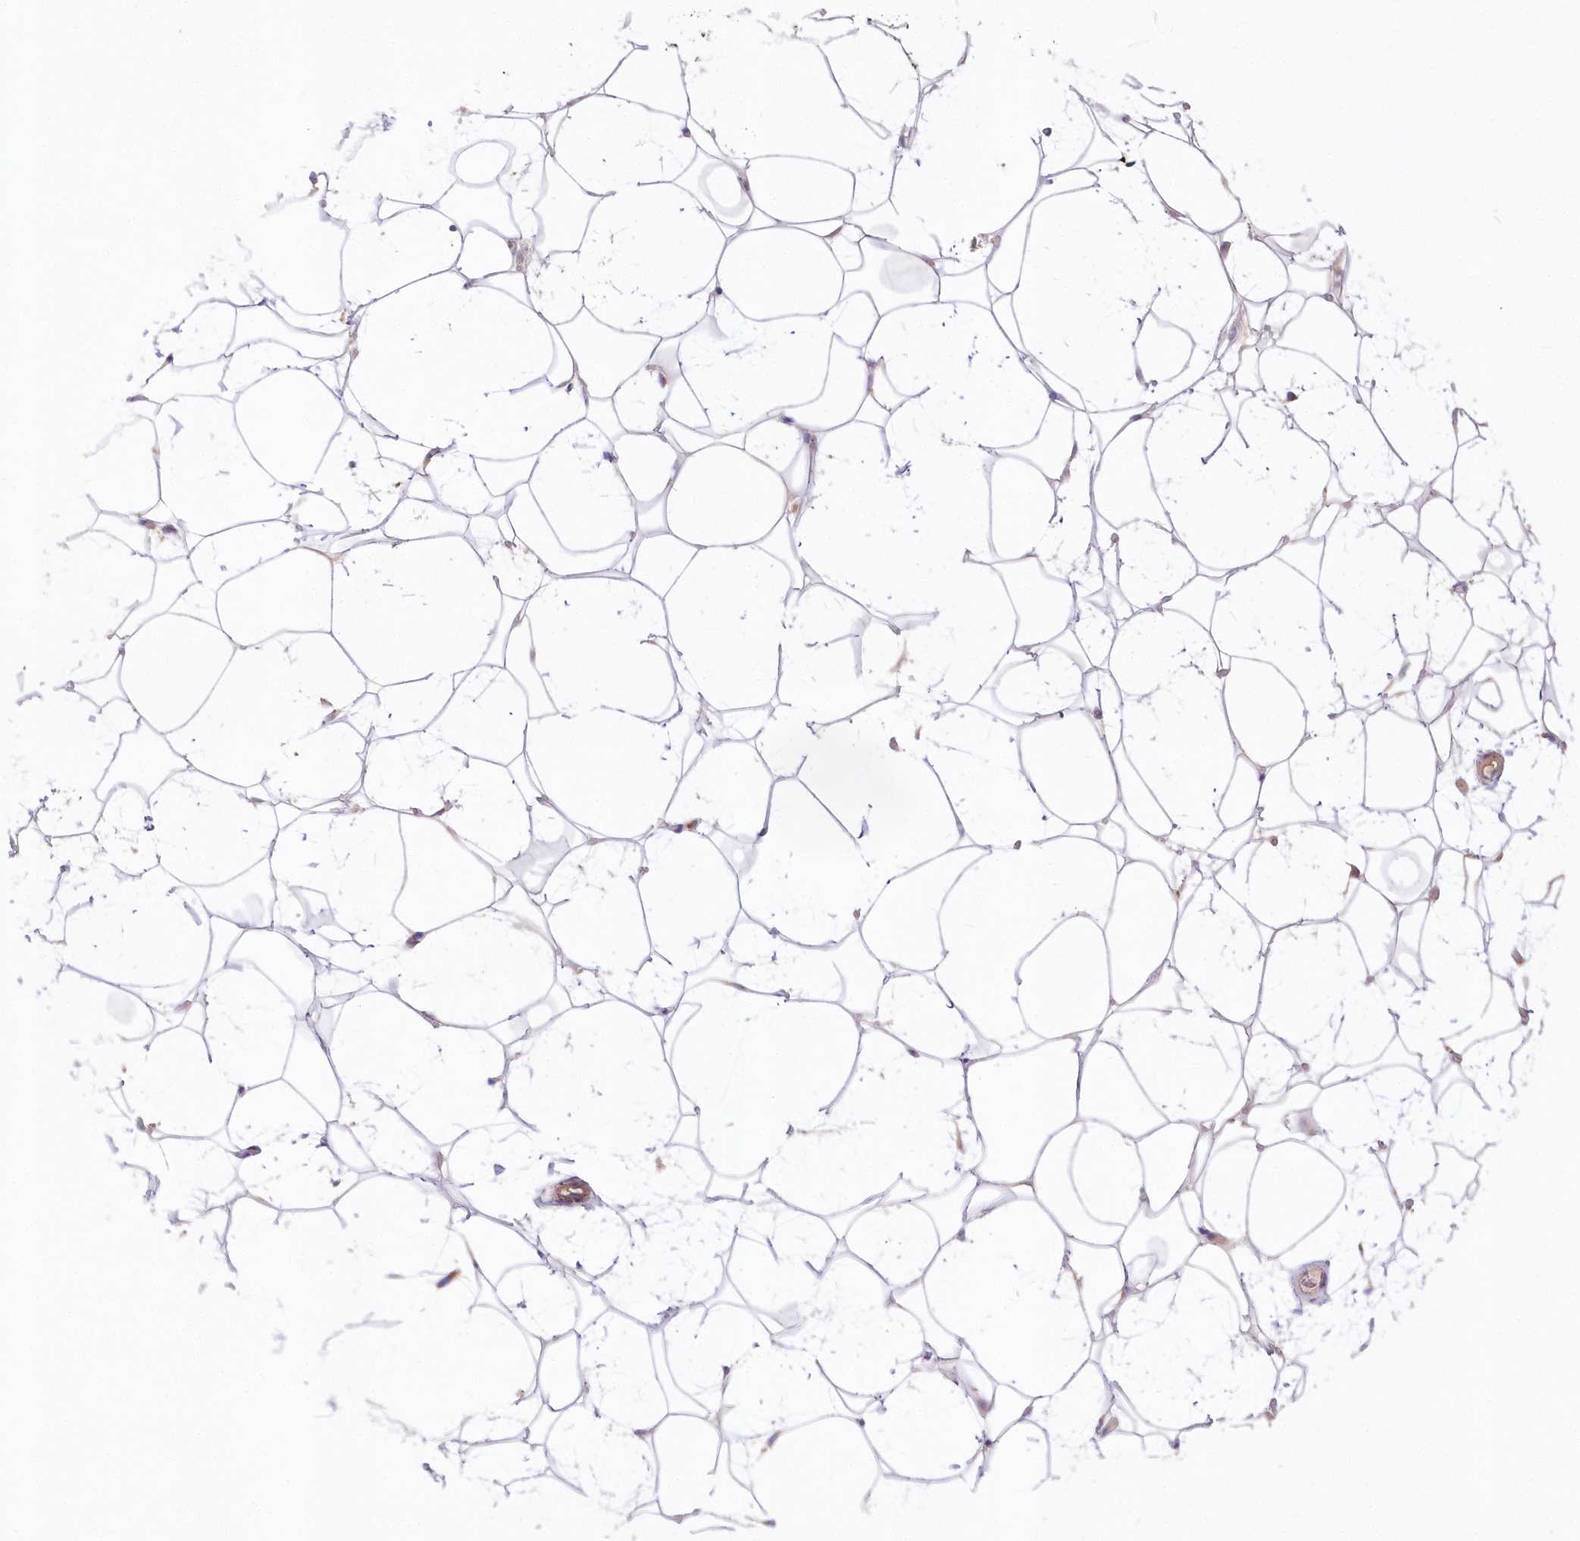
{"staining": {"intensity": "negative", "quantity": "none", "location": "none"}, "tissue": "adipose tissue", "cell_type": "Adipocytes", "image_type": "normal", "snomed": [{"axis": "morphology", "description": "Normal tissue, NOS"}, {"axis": "topography", "description": "Breast"}], "caption": "A high-resolution image shows immunohistochemistry staining of benign adipose tissue, which demonstrates no significant expression in adipocytes.", "gene": "DNA2", "patient": {"sex": "female", "age": 26}}